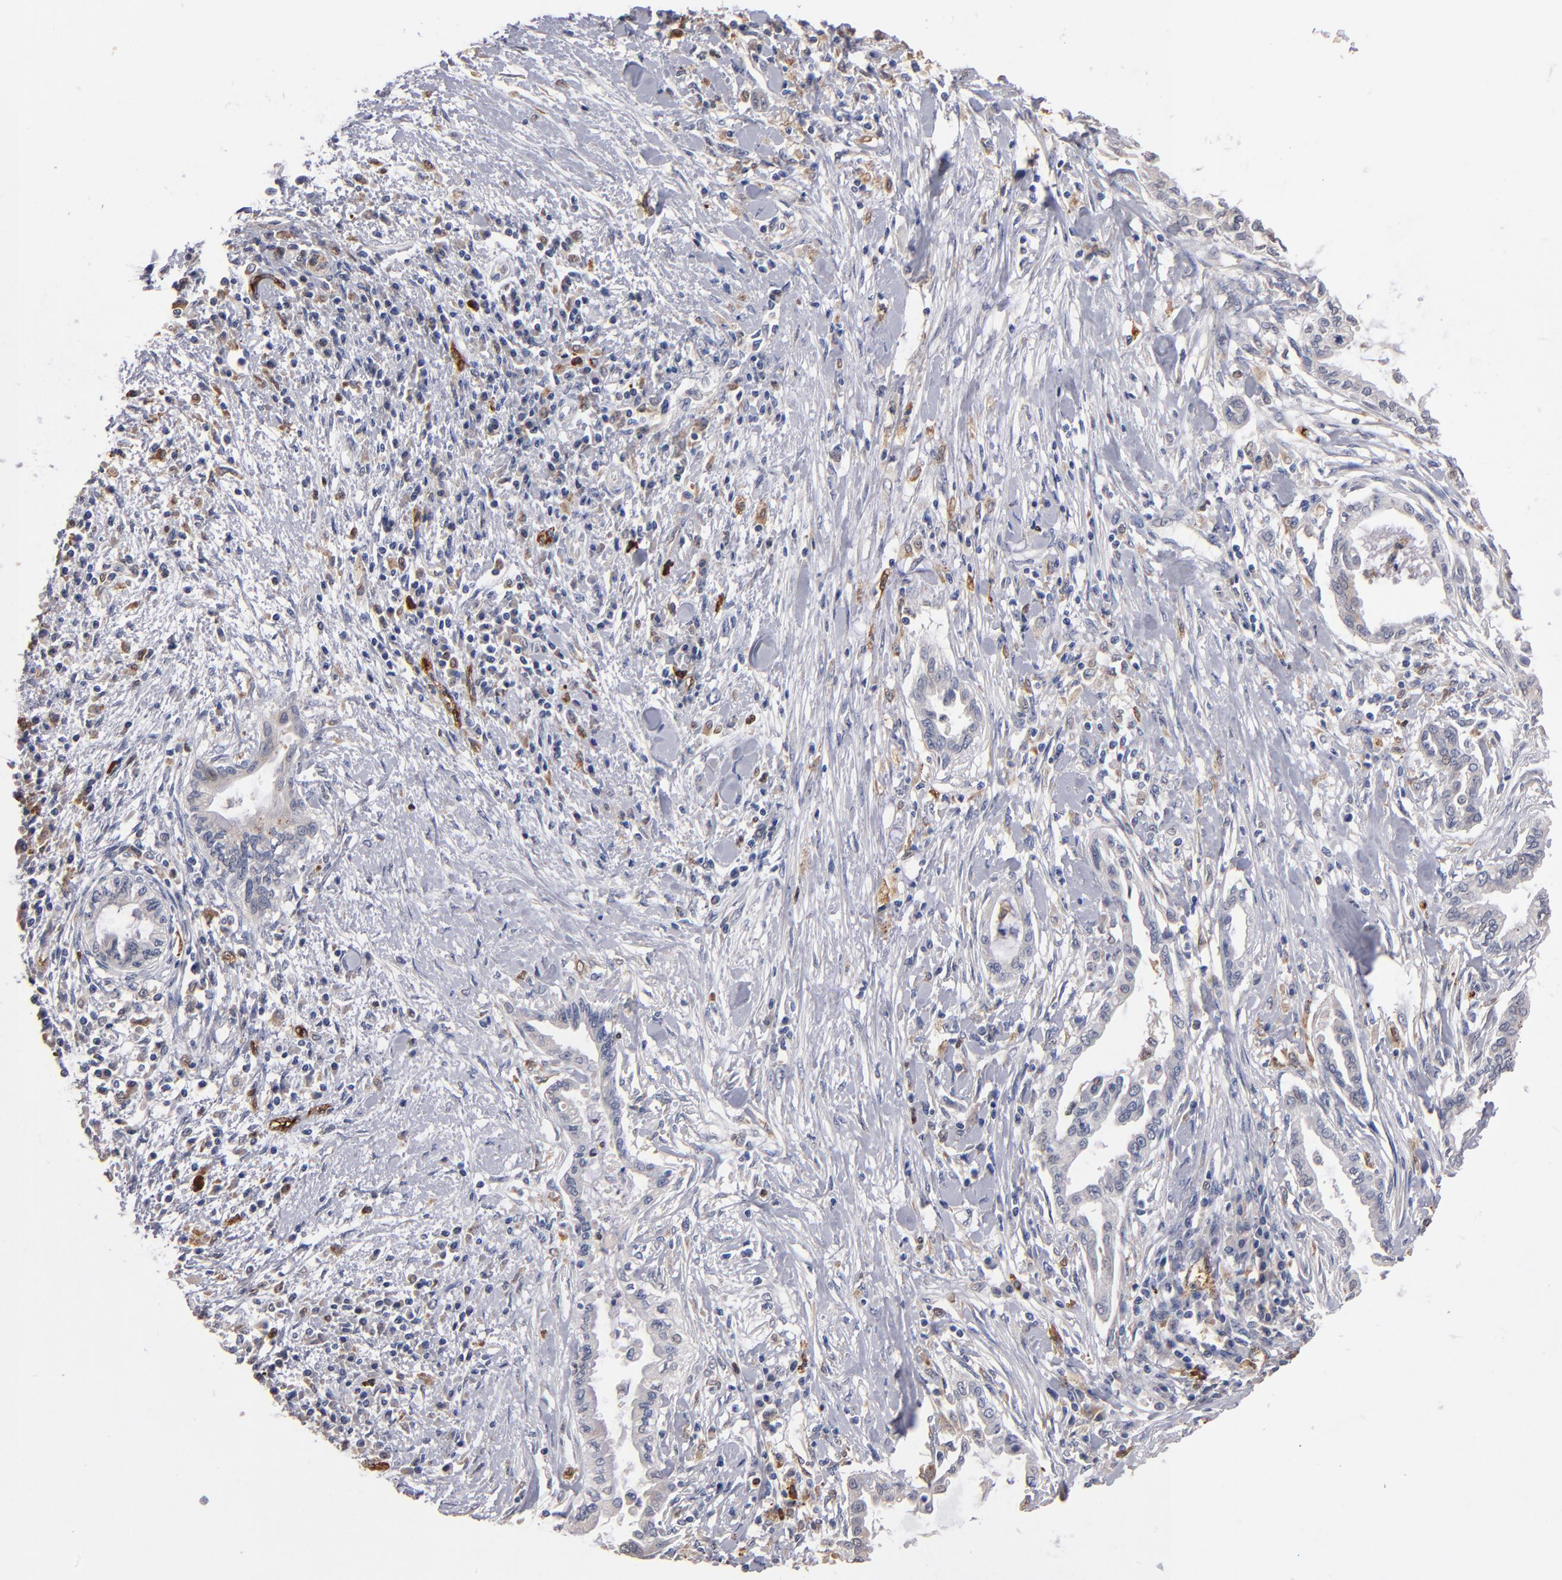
{"staining": {"intensity": "weak", "quantity": "<25%", "location": "cytoplasmic/membranous"}, "tissue": "pancreatic cancer", "cell_type": "Tumor cells", "image_type": "cancer", "snomed": [{"axis": "morphology", "description": "Adenocarcinoma, NOS"}, {"axis": "topography", "description": "Pancreas"}], "caption": "Protein analysis of pancreatic cancer (adenocarcinoma) shows no significant staining in tumor cells.", "gene": "SELP", "patient": {"sex": "female", "age": 64}}